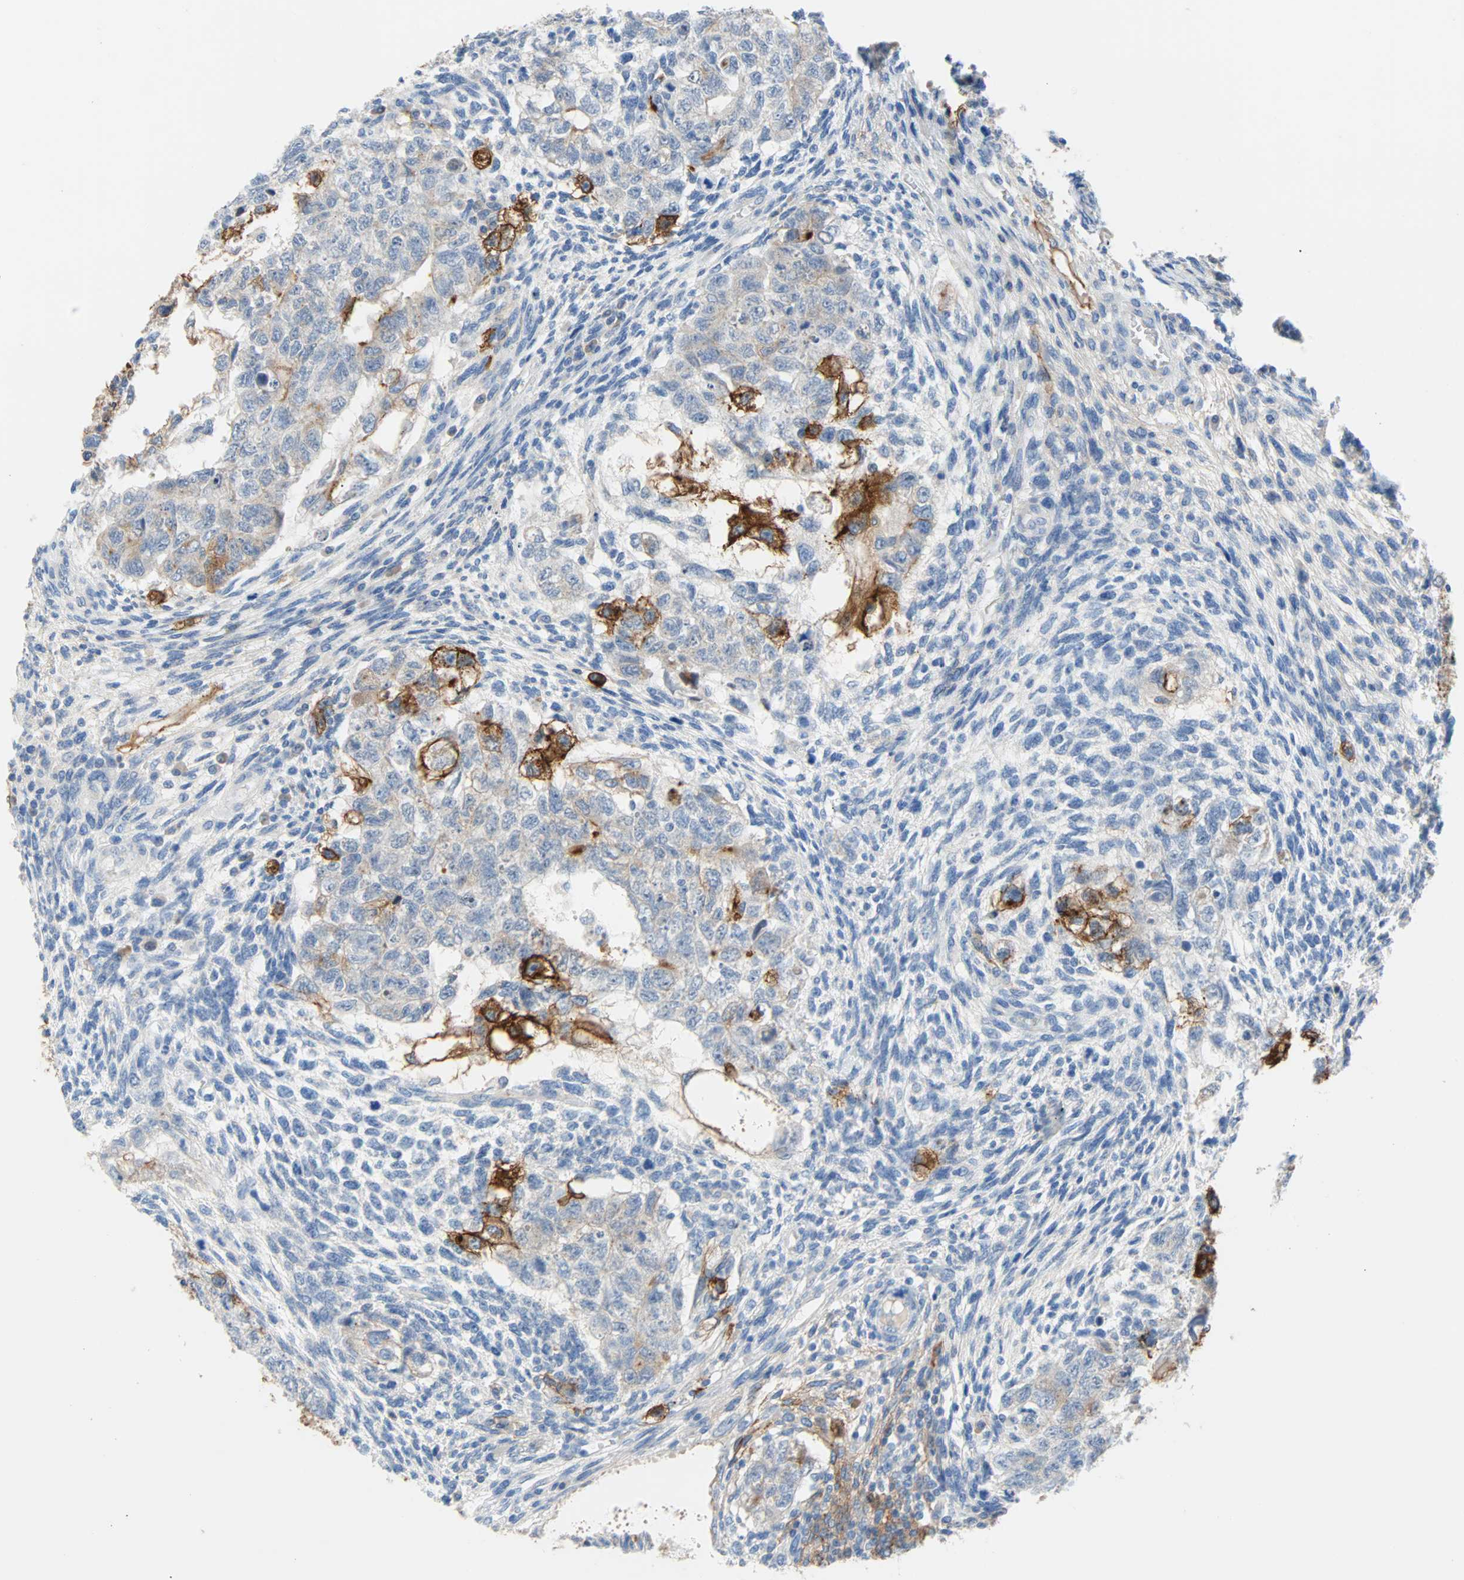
{"staining": {"intensity": "strong", "quantity": "<25%", "location": "cytoplasmic/membranous"}, "tissue": "testis cancer", "cell_type": "Tumor cells", "image_type": "cancer", "snomed": [{"axis": "morphology", "description": "Normal tissue, NOS"}, {"axis": "morphology", "description": "Carcinoma, Embryonal, NOS"}, {"axis": "topography", "description": "Testis"}], "caption": "This is a photomicrograph of immunohistochemistry (IHC) staining of testis embryonal carcinoma, which shows strong positivity in the cytoplasmic/membranous of tumor cells.", "gene": "PDPN", "patient": {"sex": "male", "age": 36}}